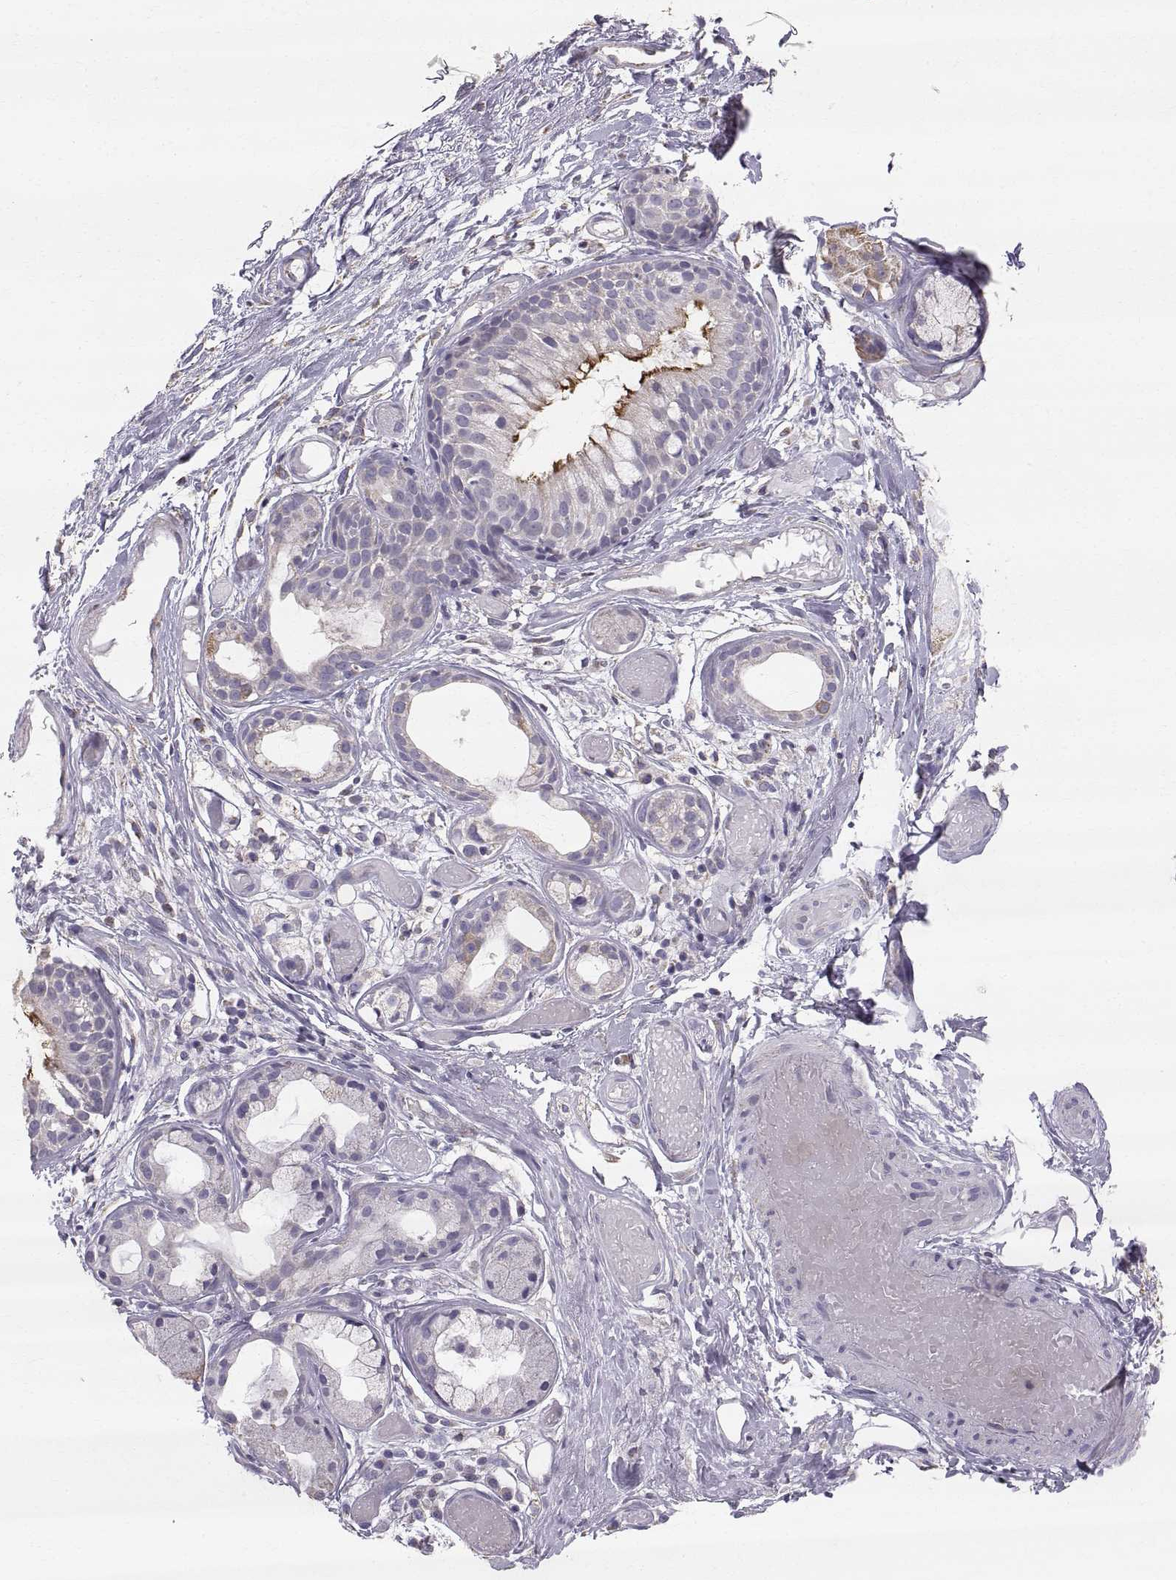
{"staining": {"intensity": "negative", "quantity": "none", "location": "none"}, "tissue": "soft tissue", "cell_type": "Fibroblasts", "image_type": "normal", "snomed": [{"axis": "morphology", "description": "Normal tissue, NOS"}, {"axis": "topography", "description": "Cartilage tissue"}], "caption": "Immunohistochemistry of benign human soft tissue shows no expression in fibroblasts.", "gene": "STMND1", "patient": {"sex": "male", "age": 62}}